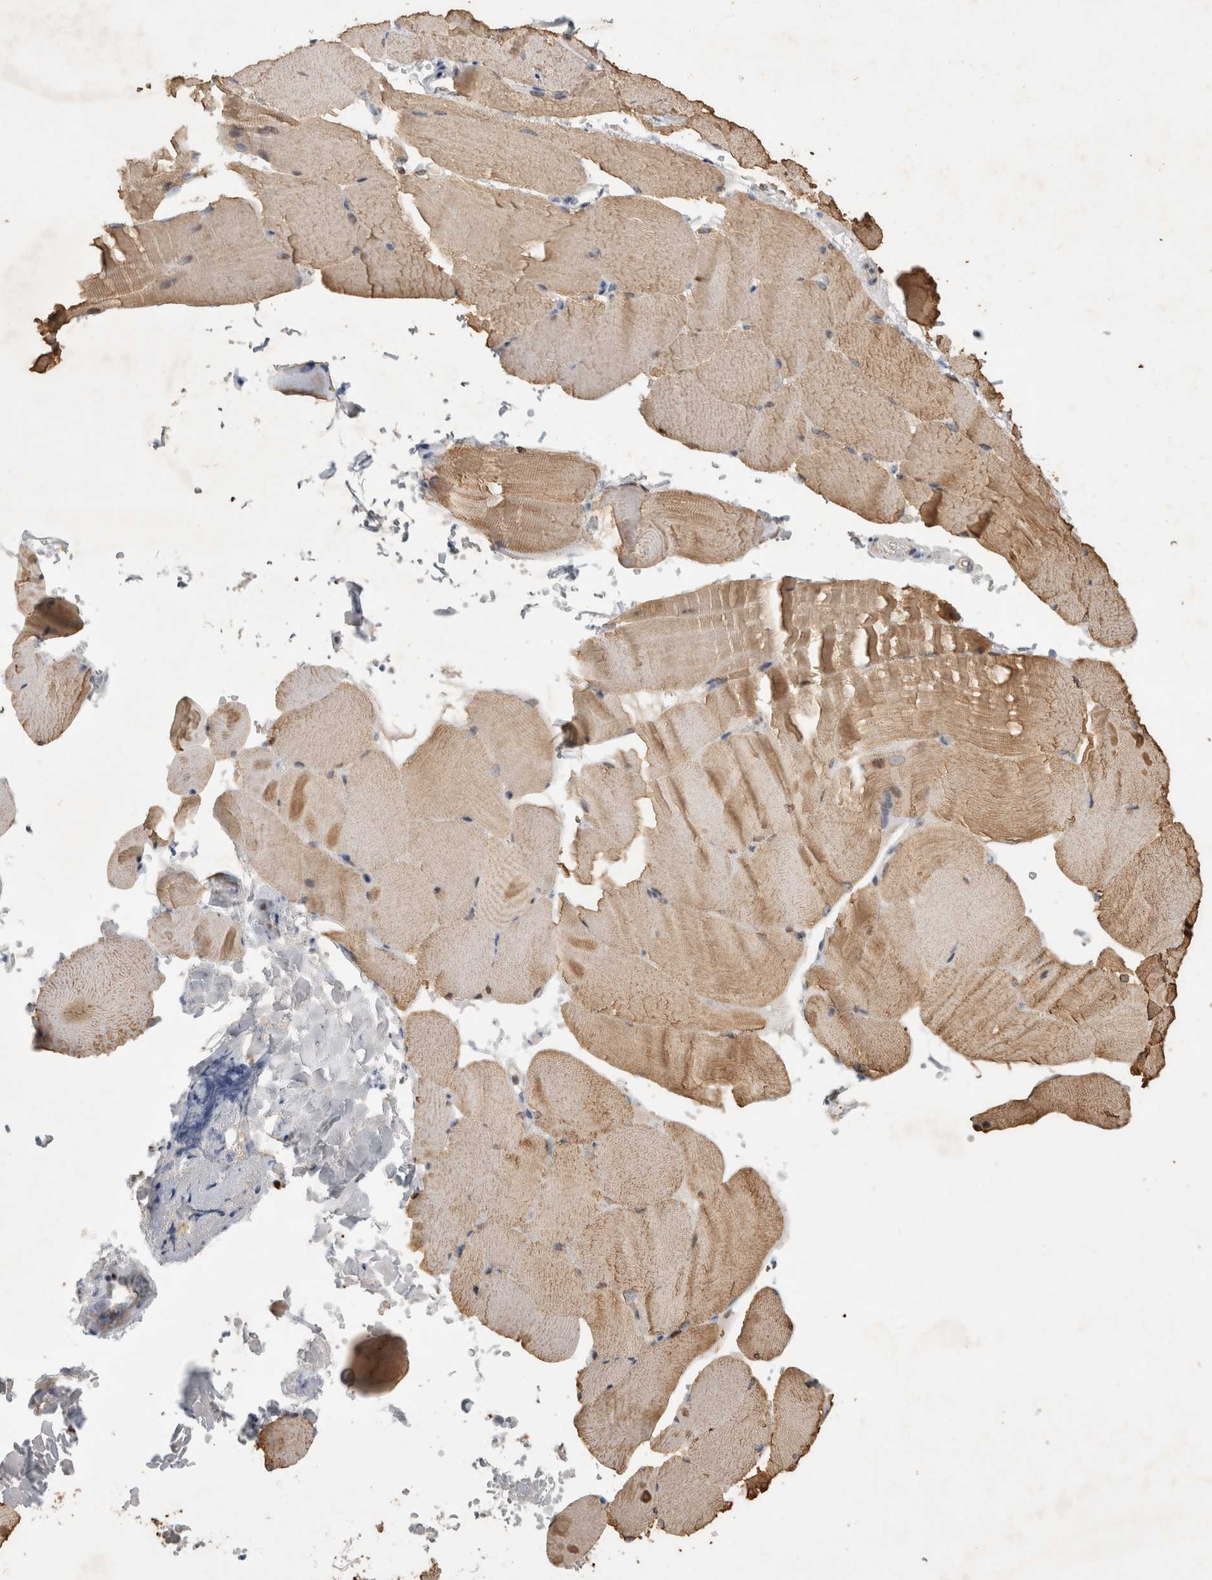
{"staining": {"intensity": "weak", "quantity": "25%-75%", "location": "cytoplasmic/membranous,nuclear"}, "tissue": "skeletal muscle", "cell_type": "Myocytes", "image_type": "normal", "snomed": [{"axis": "morphology", "description": "Normal tissue, NOS"}, {"axis": "topography", "description": "Skeletal muscle"}, {"axis": "topography", "description": "Parathyroid gland"}], "caption": "Human skeletal muscle stained with a protein marker exhibits weak staining in myocytes.", "gene": "C8orf58", "patient": {"sex": "female", "age": 37}}